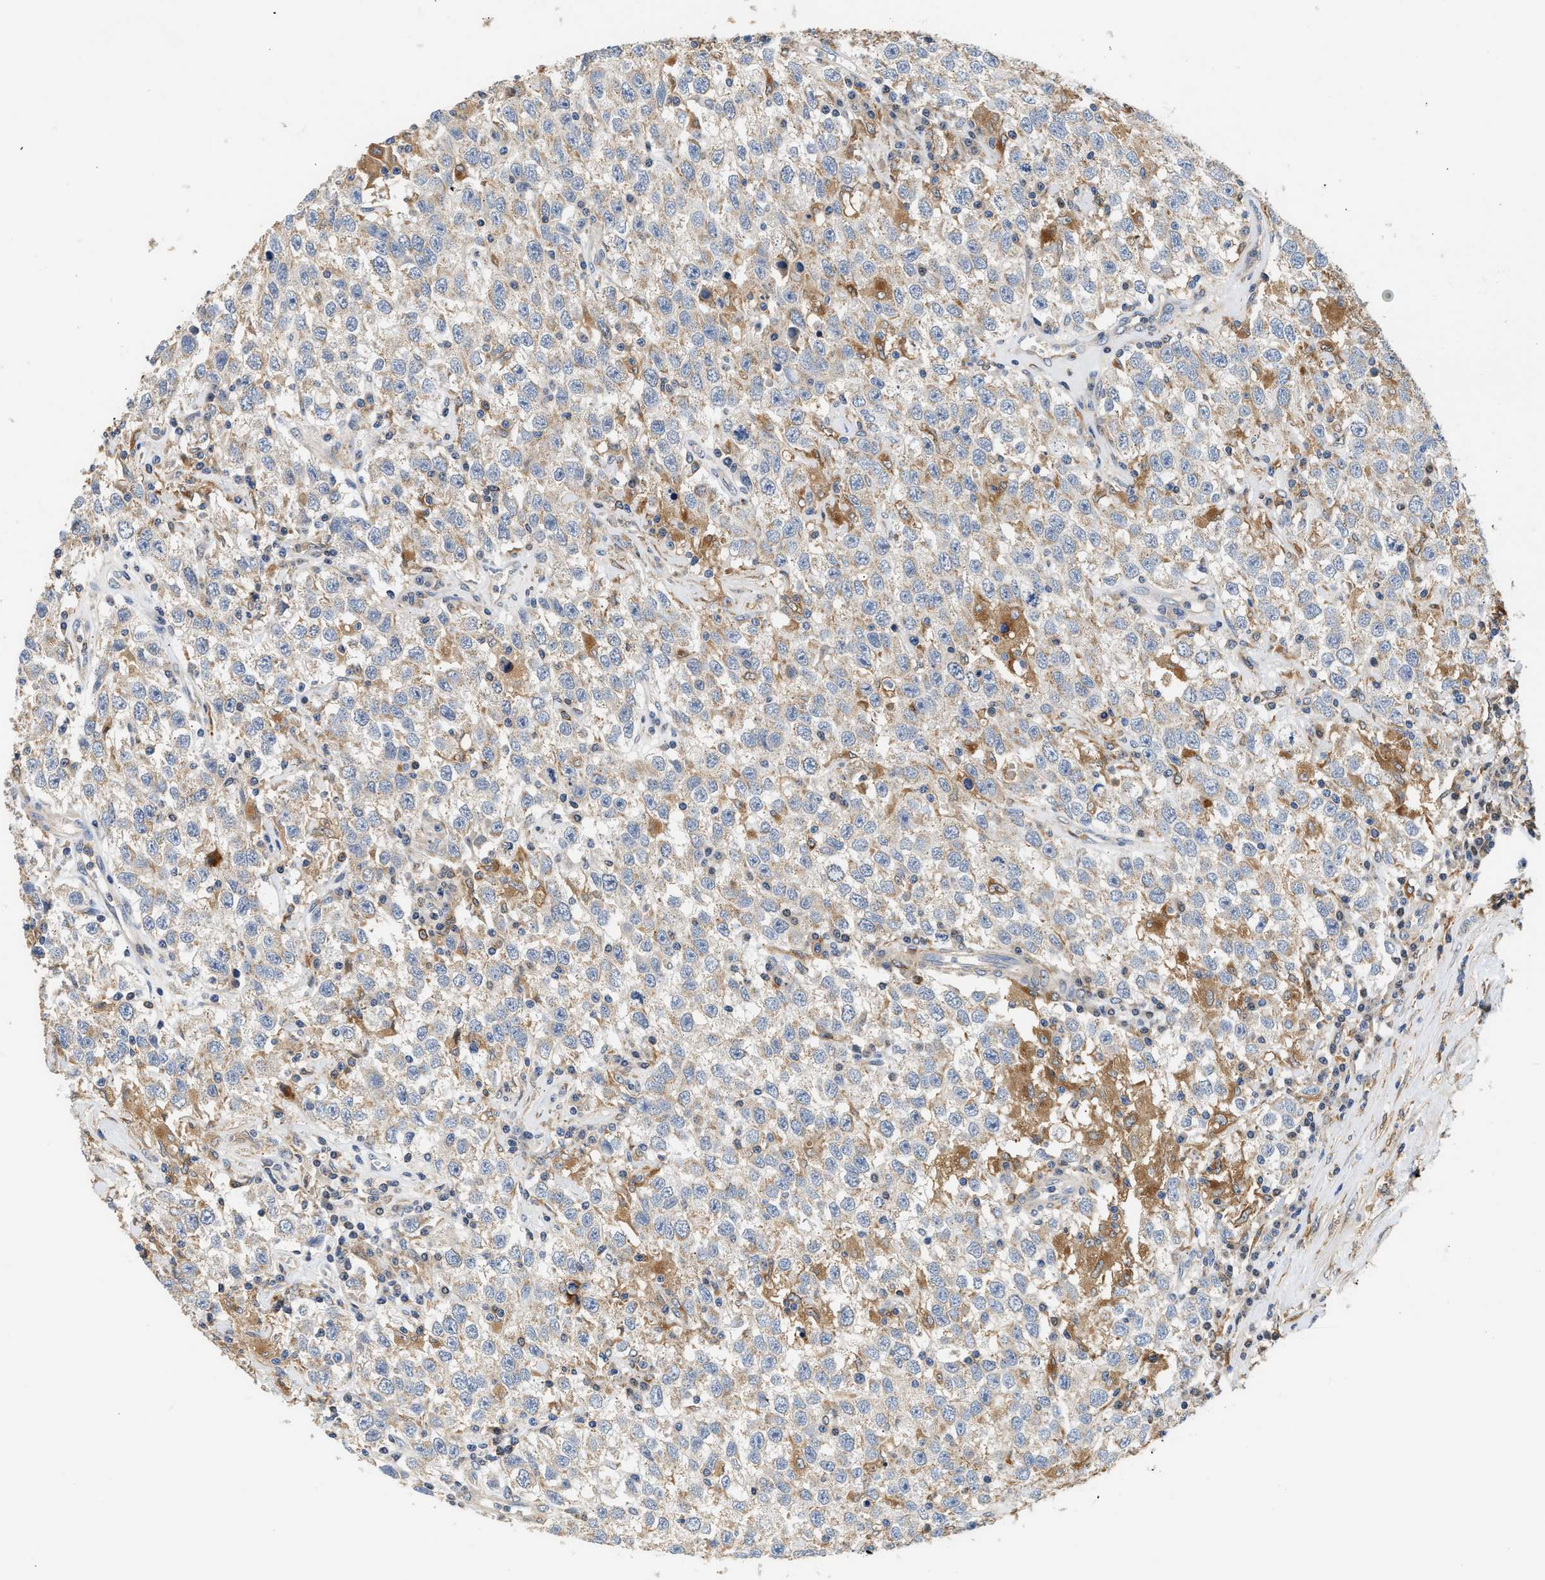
{"staining": {"intensity": "weak", "quantity": "<25%", "location": "cytoplasmic/membranous"}, "tissue": "testis cancer", "cell_type": "Tumor cells", "image_type": "cancer", "snomed": [{"axis": "morphology", "description": "Seminoma, NOS"}, {"axis": "topography", "description": "Testis"}], "caption": "High power microscopy histopathology image of an immunohistochemistry (IHC) histopathology image of seminoma (testis), revealing no significant expression in tumor cells.", "gene": "RAB31", "patient": {"sex": "male", "age": 41}}